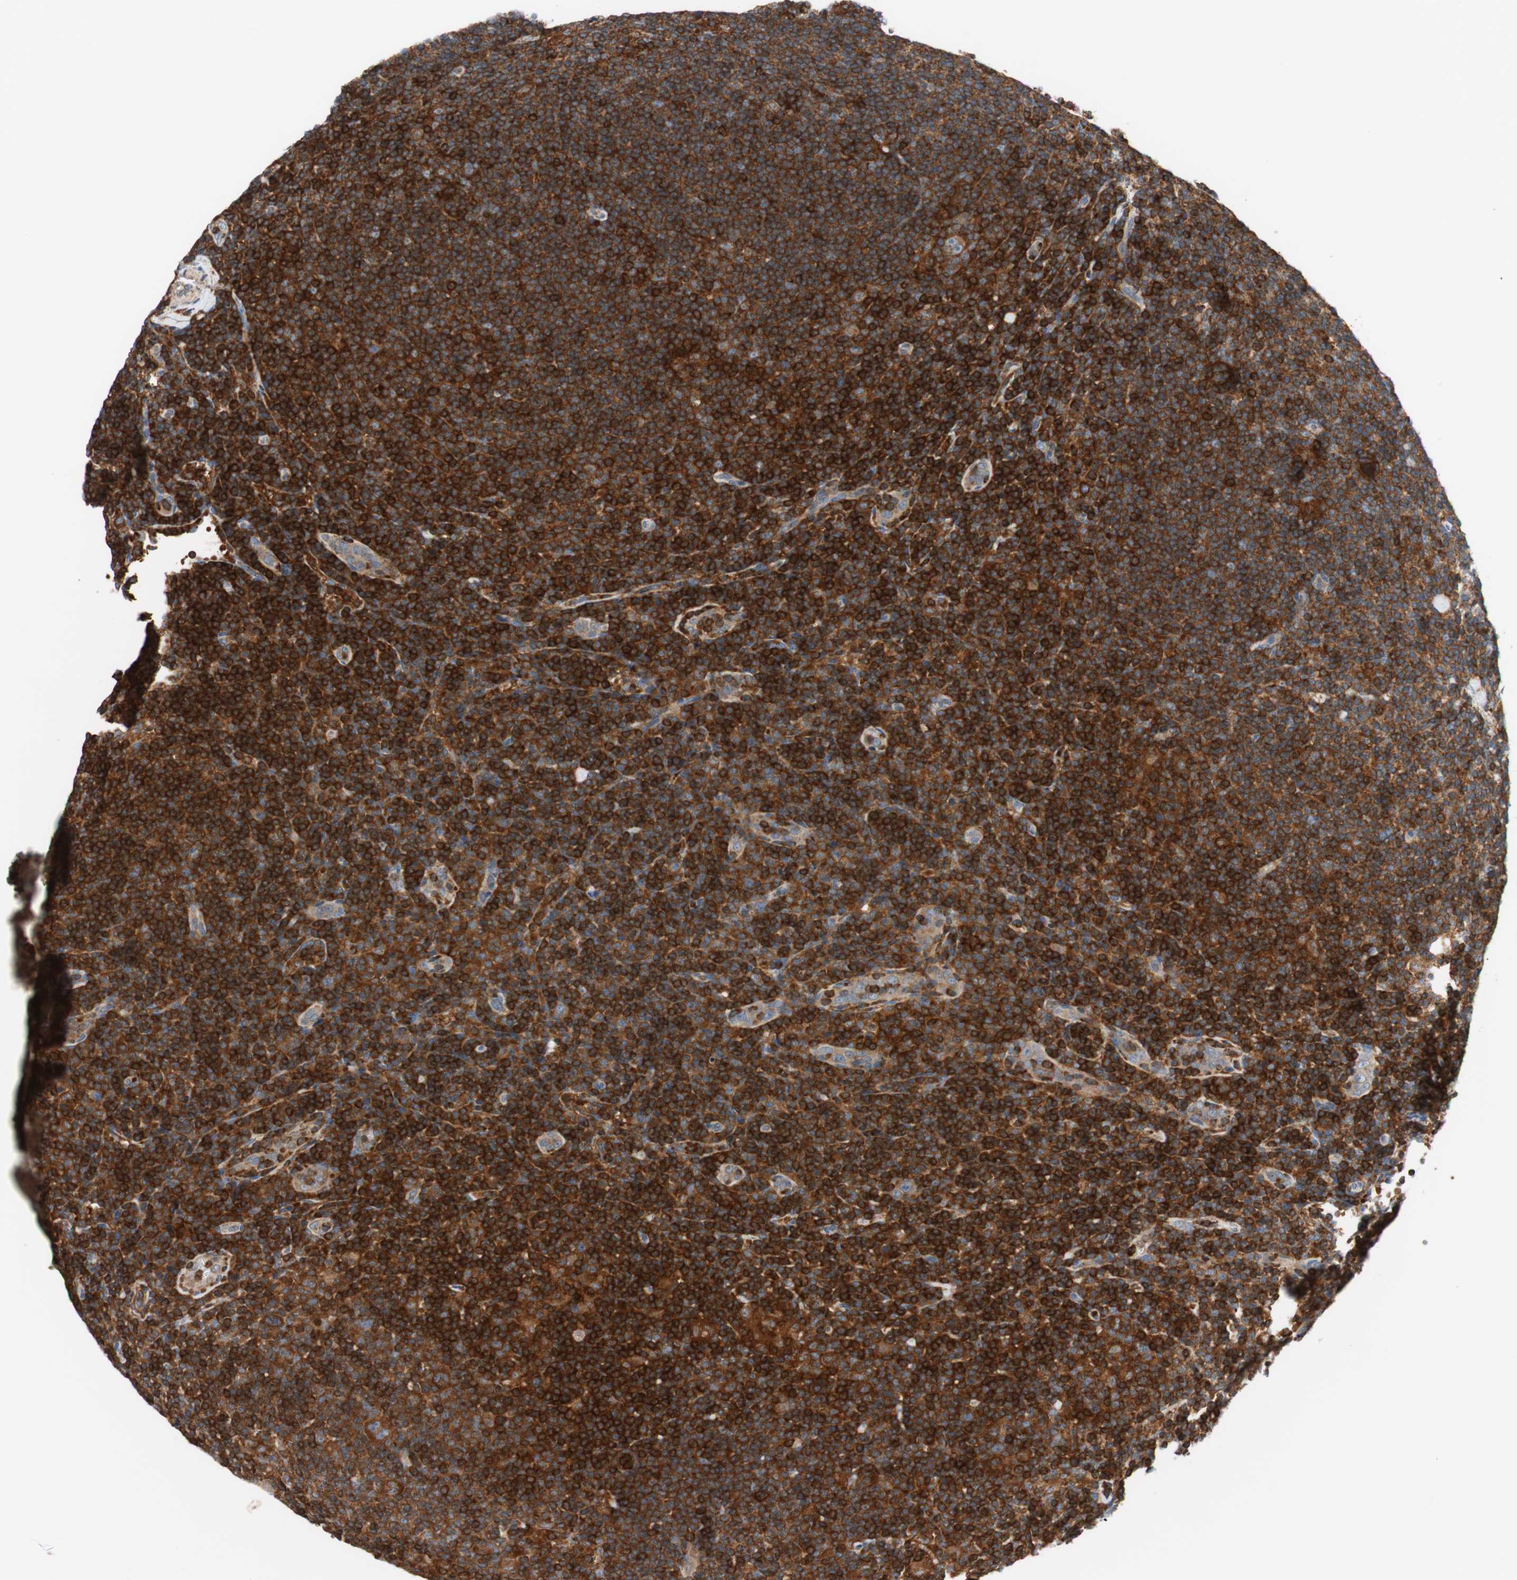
{"staining": {"intensity": "strong", "quantity": ">75%", "location": "cytoplasmic/membranous"}, "tissue": "lymphoma", "cell_type": "Tumor cells", "image_type": "cancer", "snomed": [{"axis": "morphology", "description": "Hodgkin's disease, NOS"}, {"axis": "topography", "description": "Lymph node"}], "caption": "Protein expression analysis of Hodgkin's disease exhibits strong cytoplasmic/membranous staining in approximately >75% of tumor cells. (Brightfield microscopy of DAB IHC at high magnification).", "gene": "PIK3R1", "patient": {"sex": "female", "age": 57}}